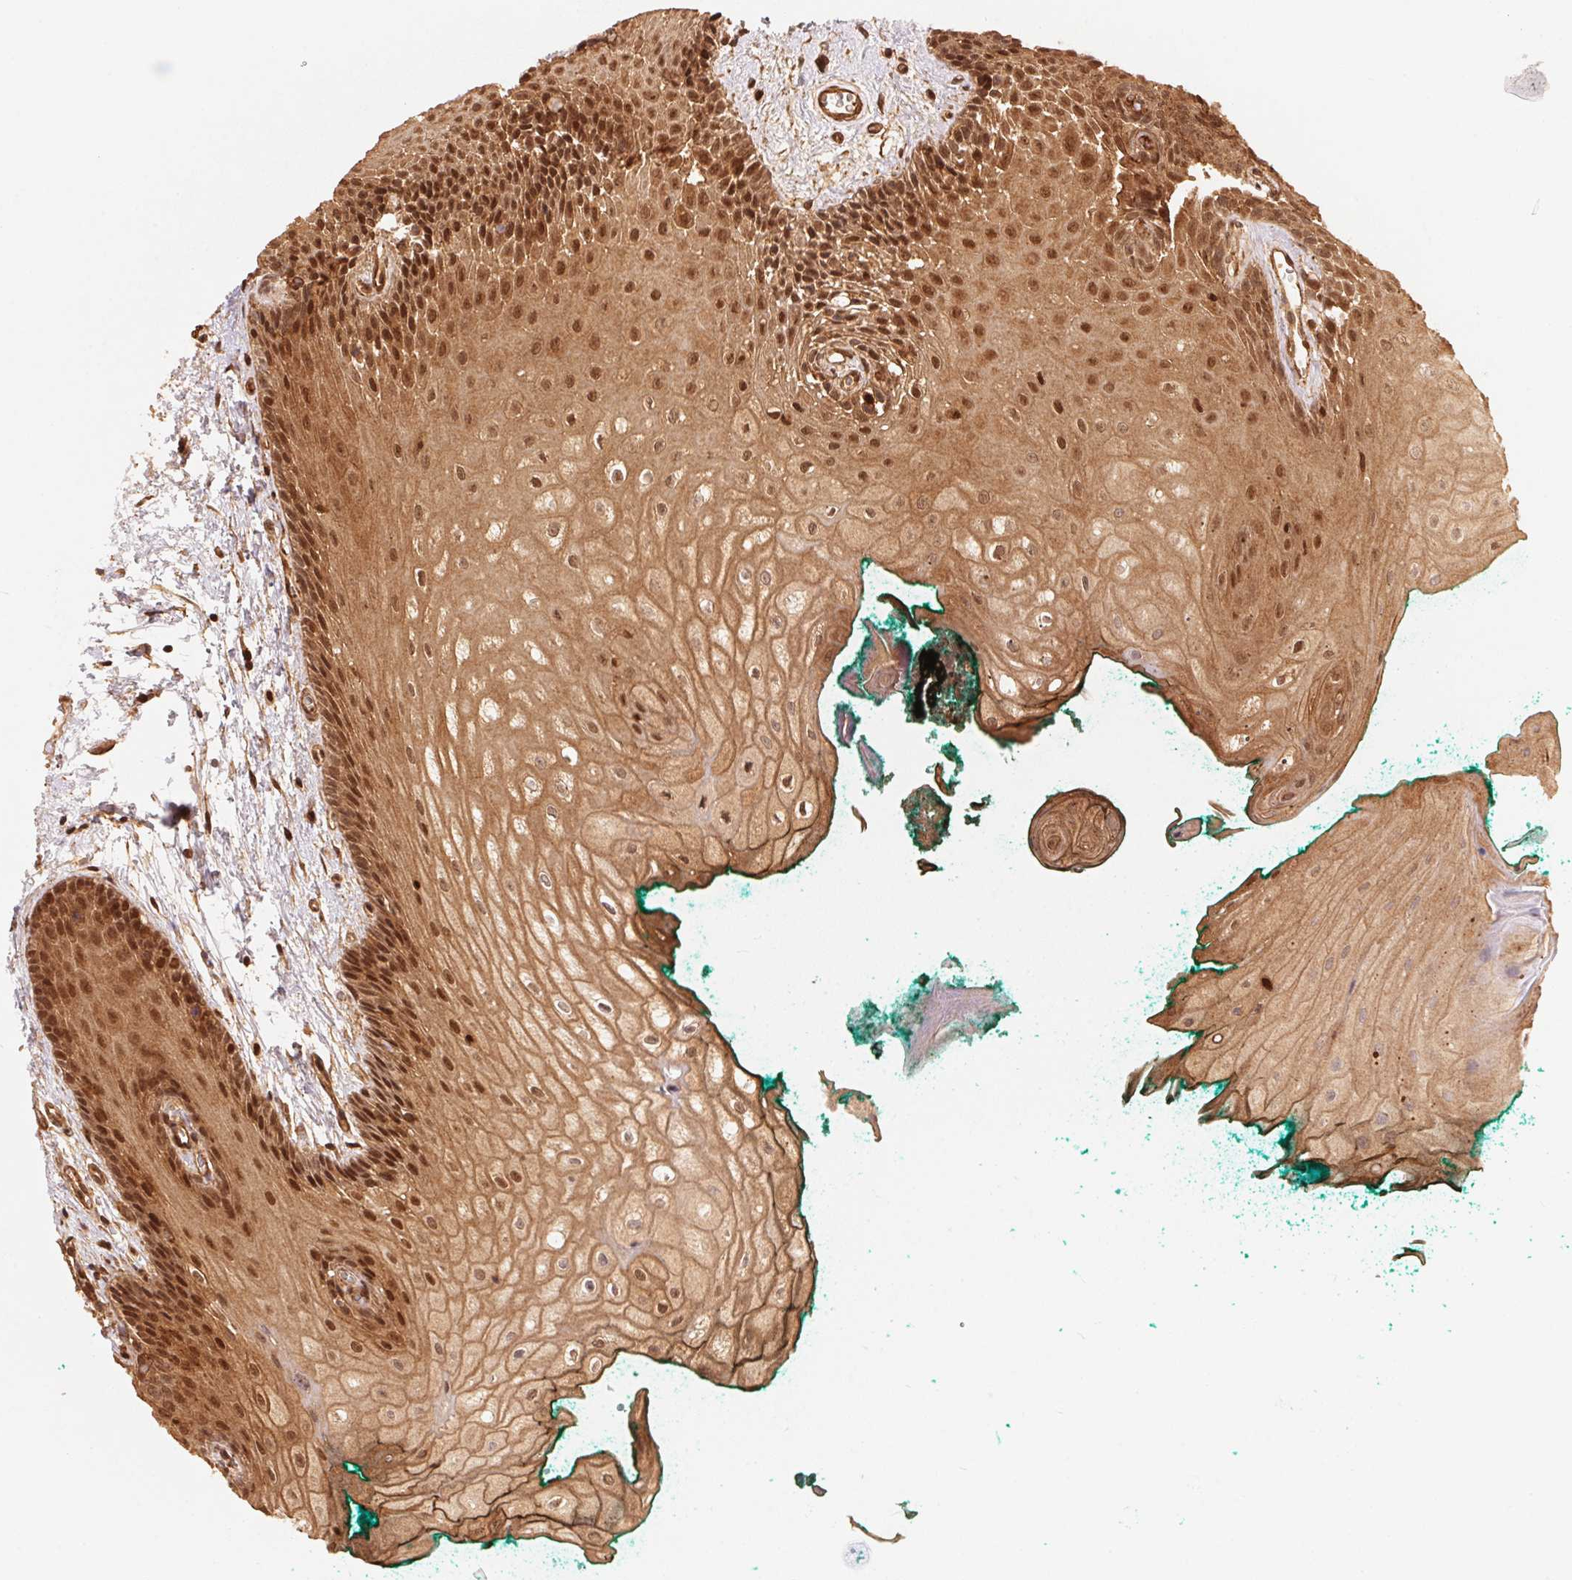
{"staining": {"intensity": "strong", "quantity": ">75%", "location": "cytoplasmic/membranous,nuclear"}, "tissue": "oral mucosa", "cell_type": "Squamous epithelial cells", "image_type": "normal", "snomed": [{"axis": "morphology", "description": "Normal tissue, NOS"}, {"axis": "topography", "description": "Oral tissue"}], "caption": "Protein positivity by IHC displays strong cytoplasmic/membranous,nuclear staining in approximately >75% of squamous epithelial cells in benign oral mucosa. (IHC, brightfield microscopy, high magnification).", "gene": "TNIP2", "patient": {"sex": "female", "age": 68}}